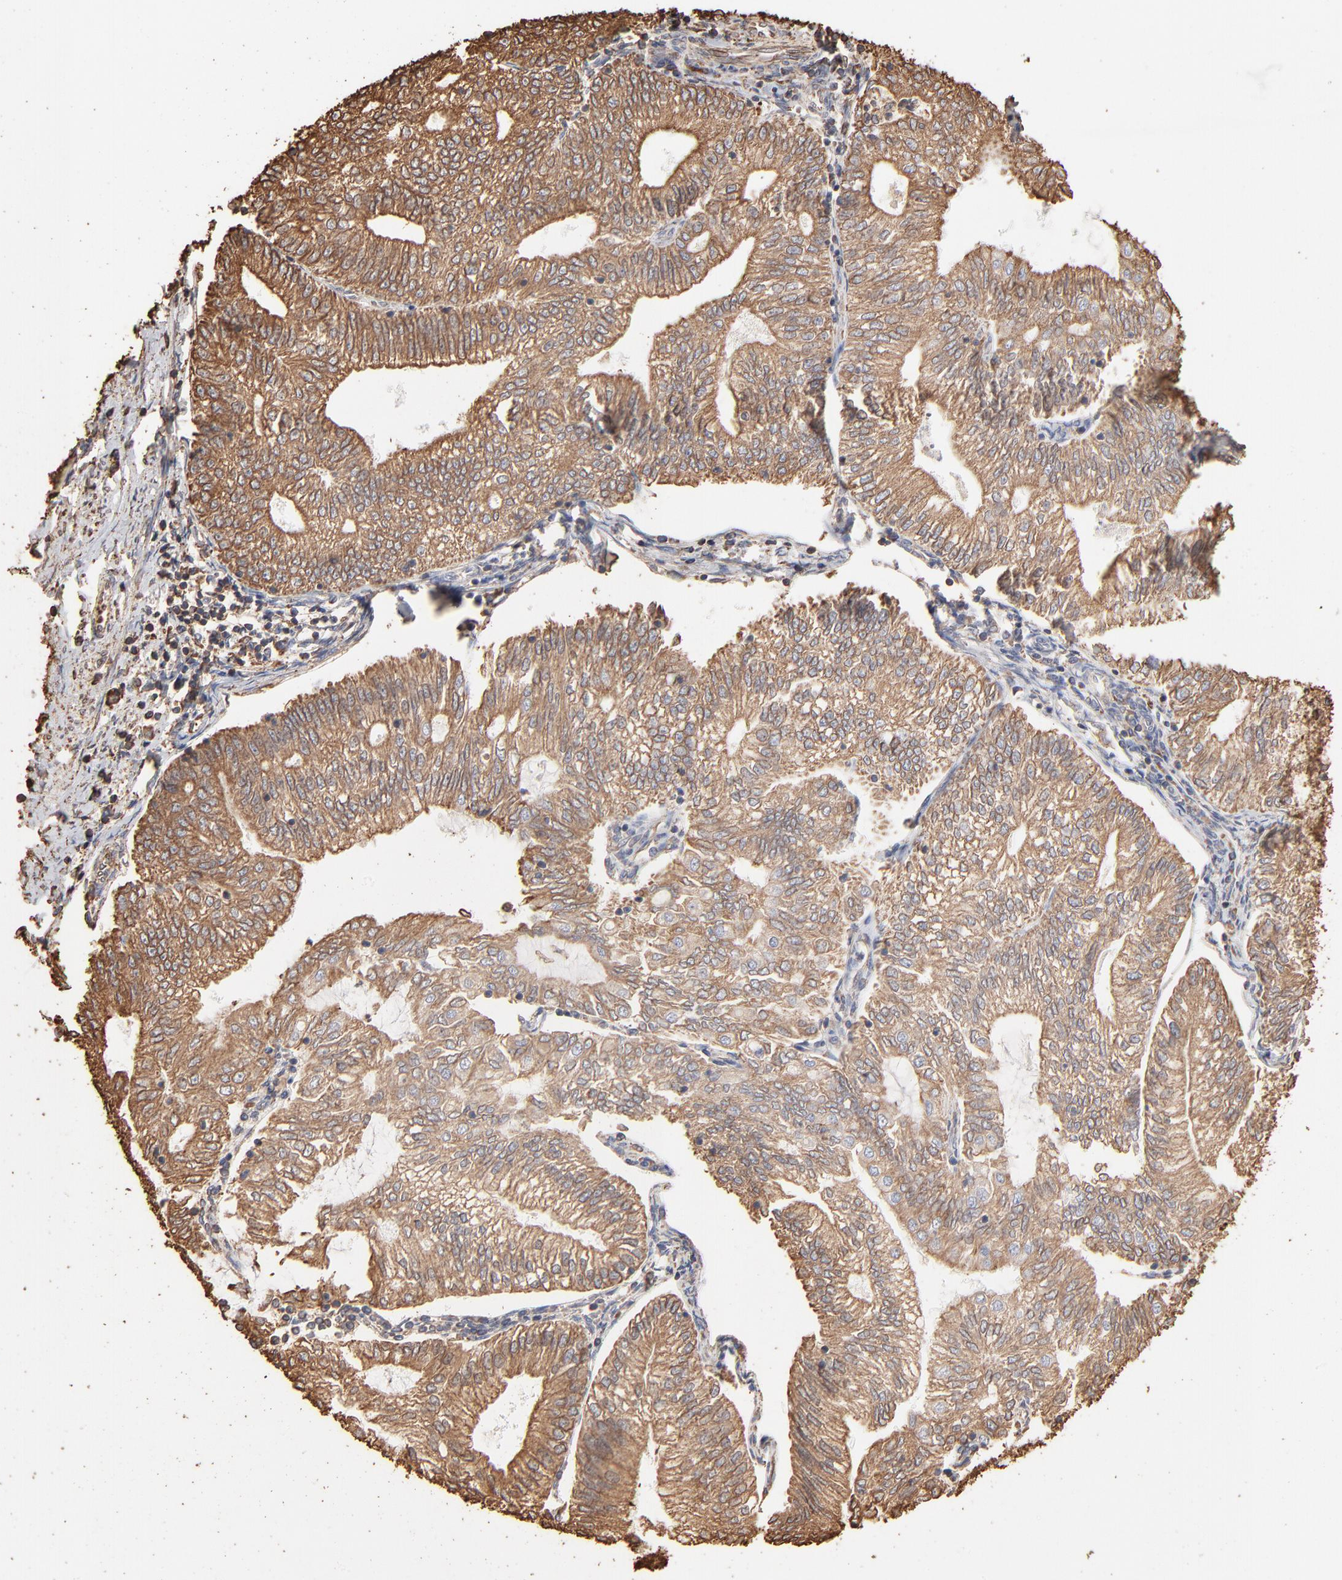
{"staining": {"intensity": "moderate", "quantity": ">75%", "location": "cytoplasmic/membranous"}, "tissue": "endometrial cancer", "cell_type": "Tumor cells", "image_type": "cancer", "snomed": [{"axis": "morphology", "description": "Adenocarcinoma, NOS"}, {"axis": "topography", "description": "Endometrium"}], "caption": "About >75% of tumor cells in human endometrial cancer (adenocarcinoma) display moderate cytoplasmic/membranous protein positivity as visualized by brown immunohistochemical staining.", "gene": "PDIA3", "patient": {"sex": "female", "age": 69}}